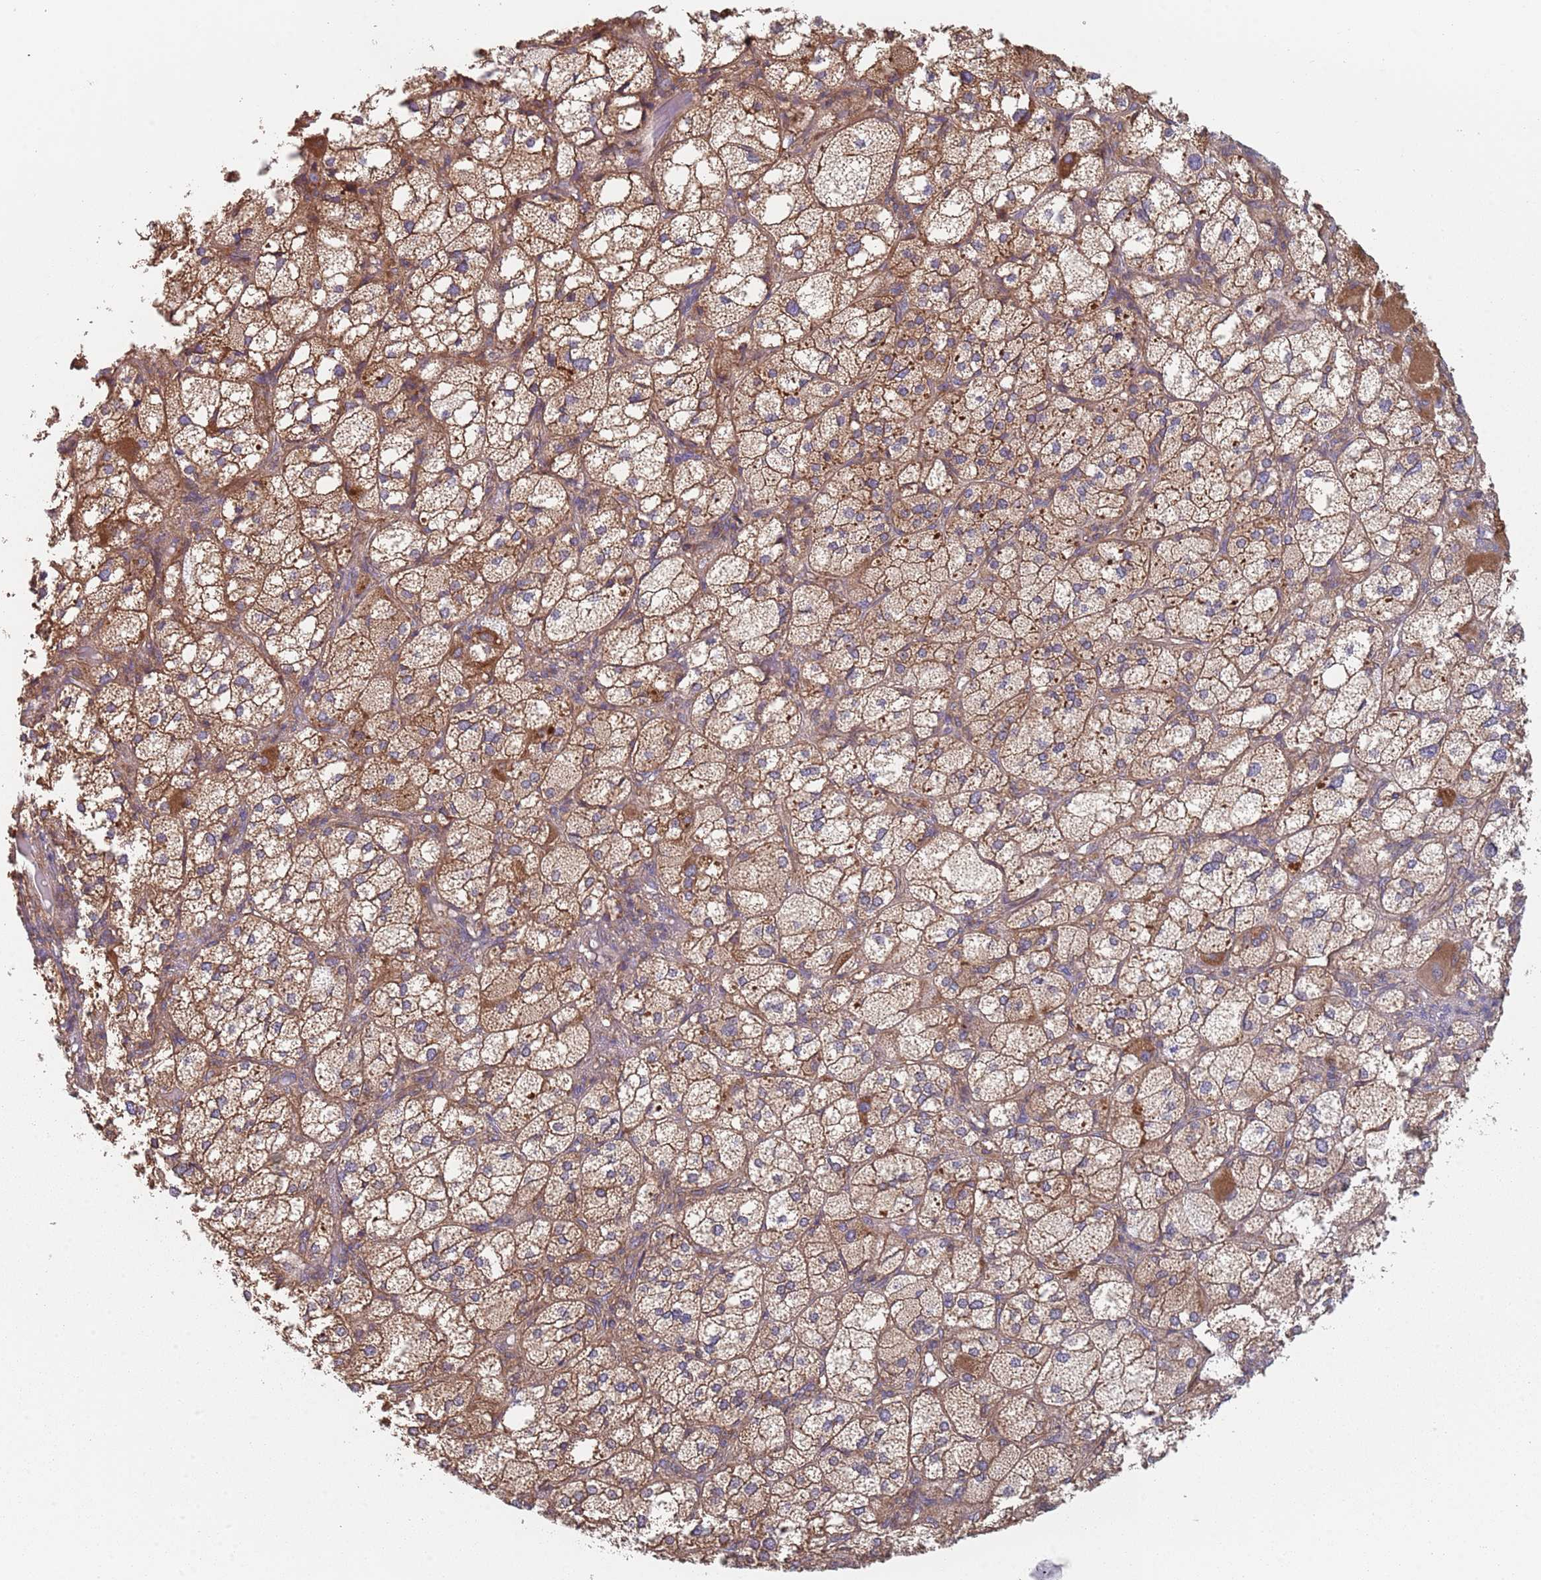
{"staining": {"intensity": "strong", "quantity": "25%-75%", "location": "cytoplasmic/membranous"}, "tissue": "adrenal gland", "cell_type": "Glandular cells", "image_type": "normal", "snomed": [{"axis": "morphology", "description": "Normal tissue, NOS"}, {"axis": "topography", "description": "Adrenal gland"}], "caption": "Adrenal gland stained for a protein exhibits strong cytoplasmic/membranous positivity in glandular cells. The protein is stained brown, and the nuclei are stained in blue (DAB IHC with brightfield microscopy, high magnification).", "gene": "GDI1", "patient": {"sex": "female", "age": 61}}